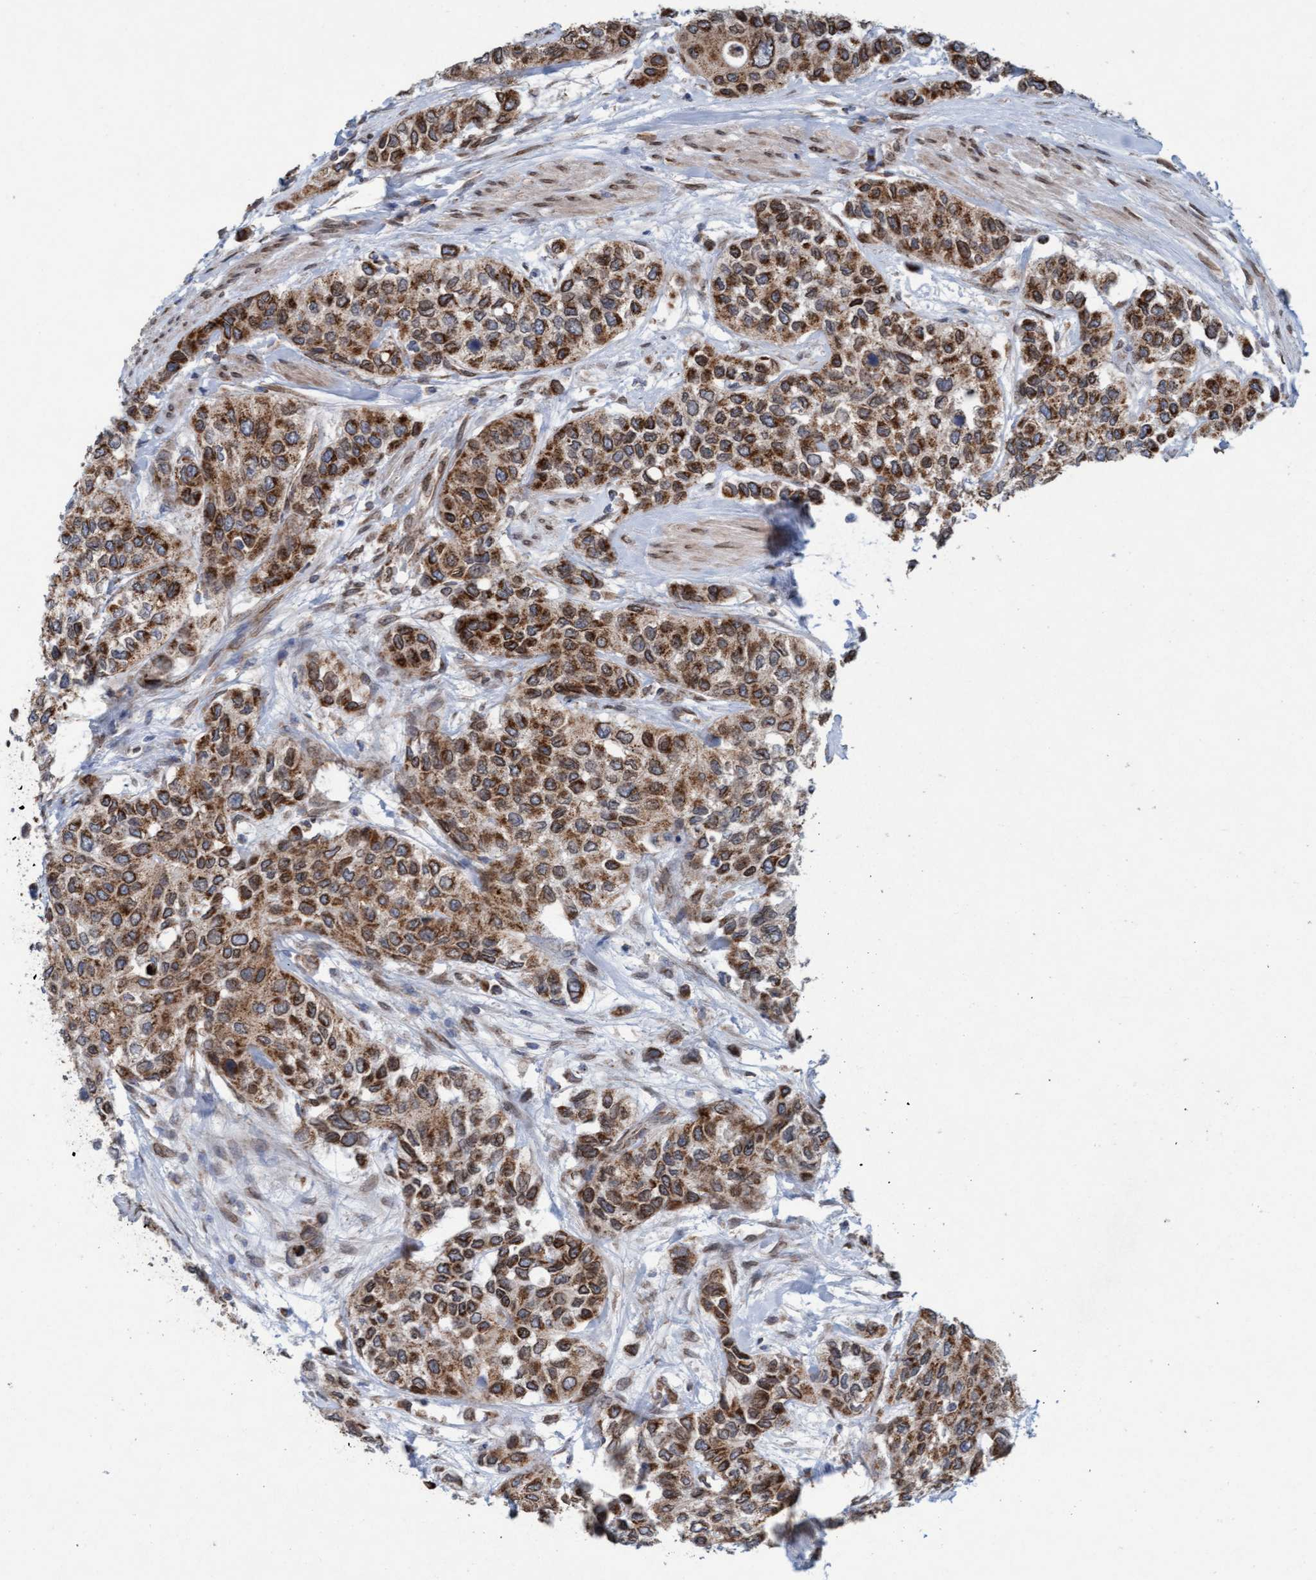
{"staining": {"intensity": "strong", "quantity": ">75%", "location": "cytoplasmic/membranous"}, "tissue": "urothelial cancer", "cell_type": "Tumor cells", "image_type": "cancer", "snomed": [{"axis": "morphology", "description": "Urothelial carcinoma, High grade"}, {"axis": "topography", "description": "Urinary bladder"}], "caption": "Protein staining by immunohistochemistry (IHC) shows strong cytoplasmic/membranous positivity in approximately >75% of tumor cells in high-grade urothelial carcinoma. (Brightfield microscopy of DAB IHC at high magnification).", "gene": "MRPS23", "patient": {"sex": "female", "age": 56}}